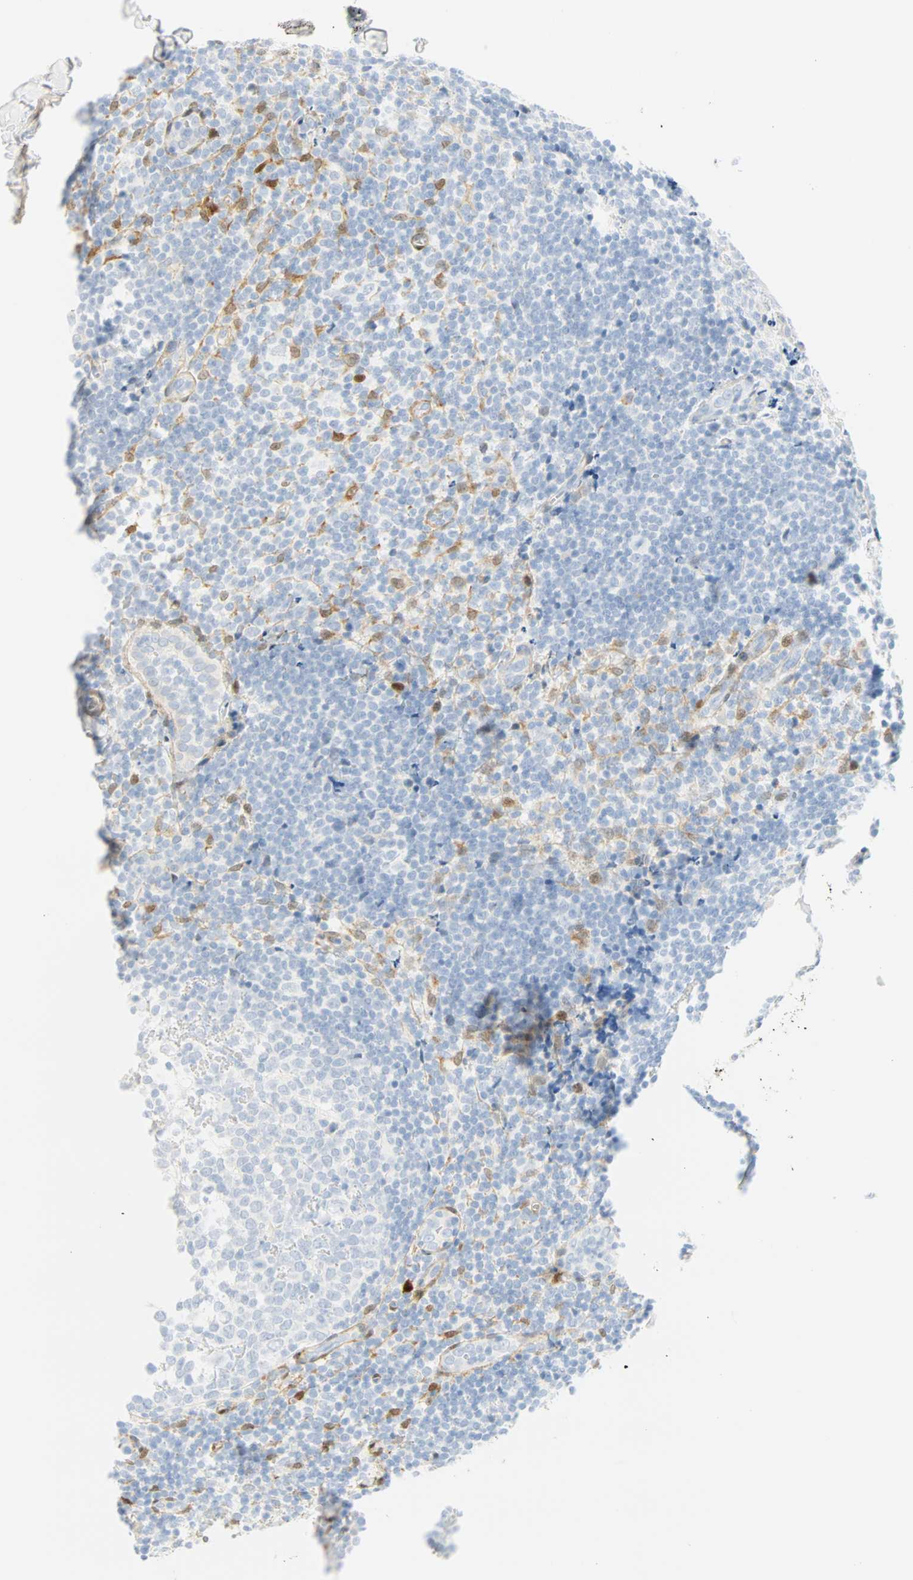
{"staining": {"intensity": "negative", "quantity": "none", "location": "none"}, "tissue": "tonsil", "cell_type": "Germinal center cells", "image_type": "normal", "snomed": [{"axis": "morphology", "description": "Normal tissue, NOS"}, {"axis": "topography", "description": "Tonsil"}], "caption": "This is an immunohistochemistry histopathology image of unremarkable tonsil. There is no positivity in germinal center cells.", "gene": "SELENBP1", "patient": {"sex": "male", "age": 31}}